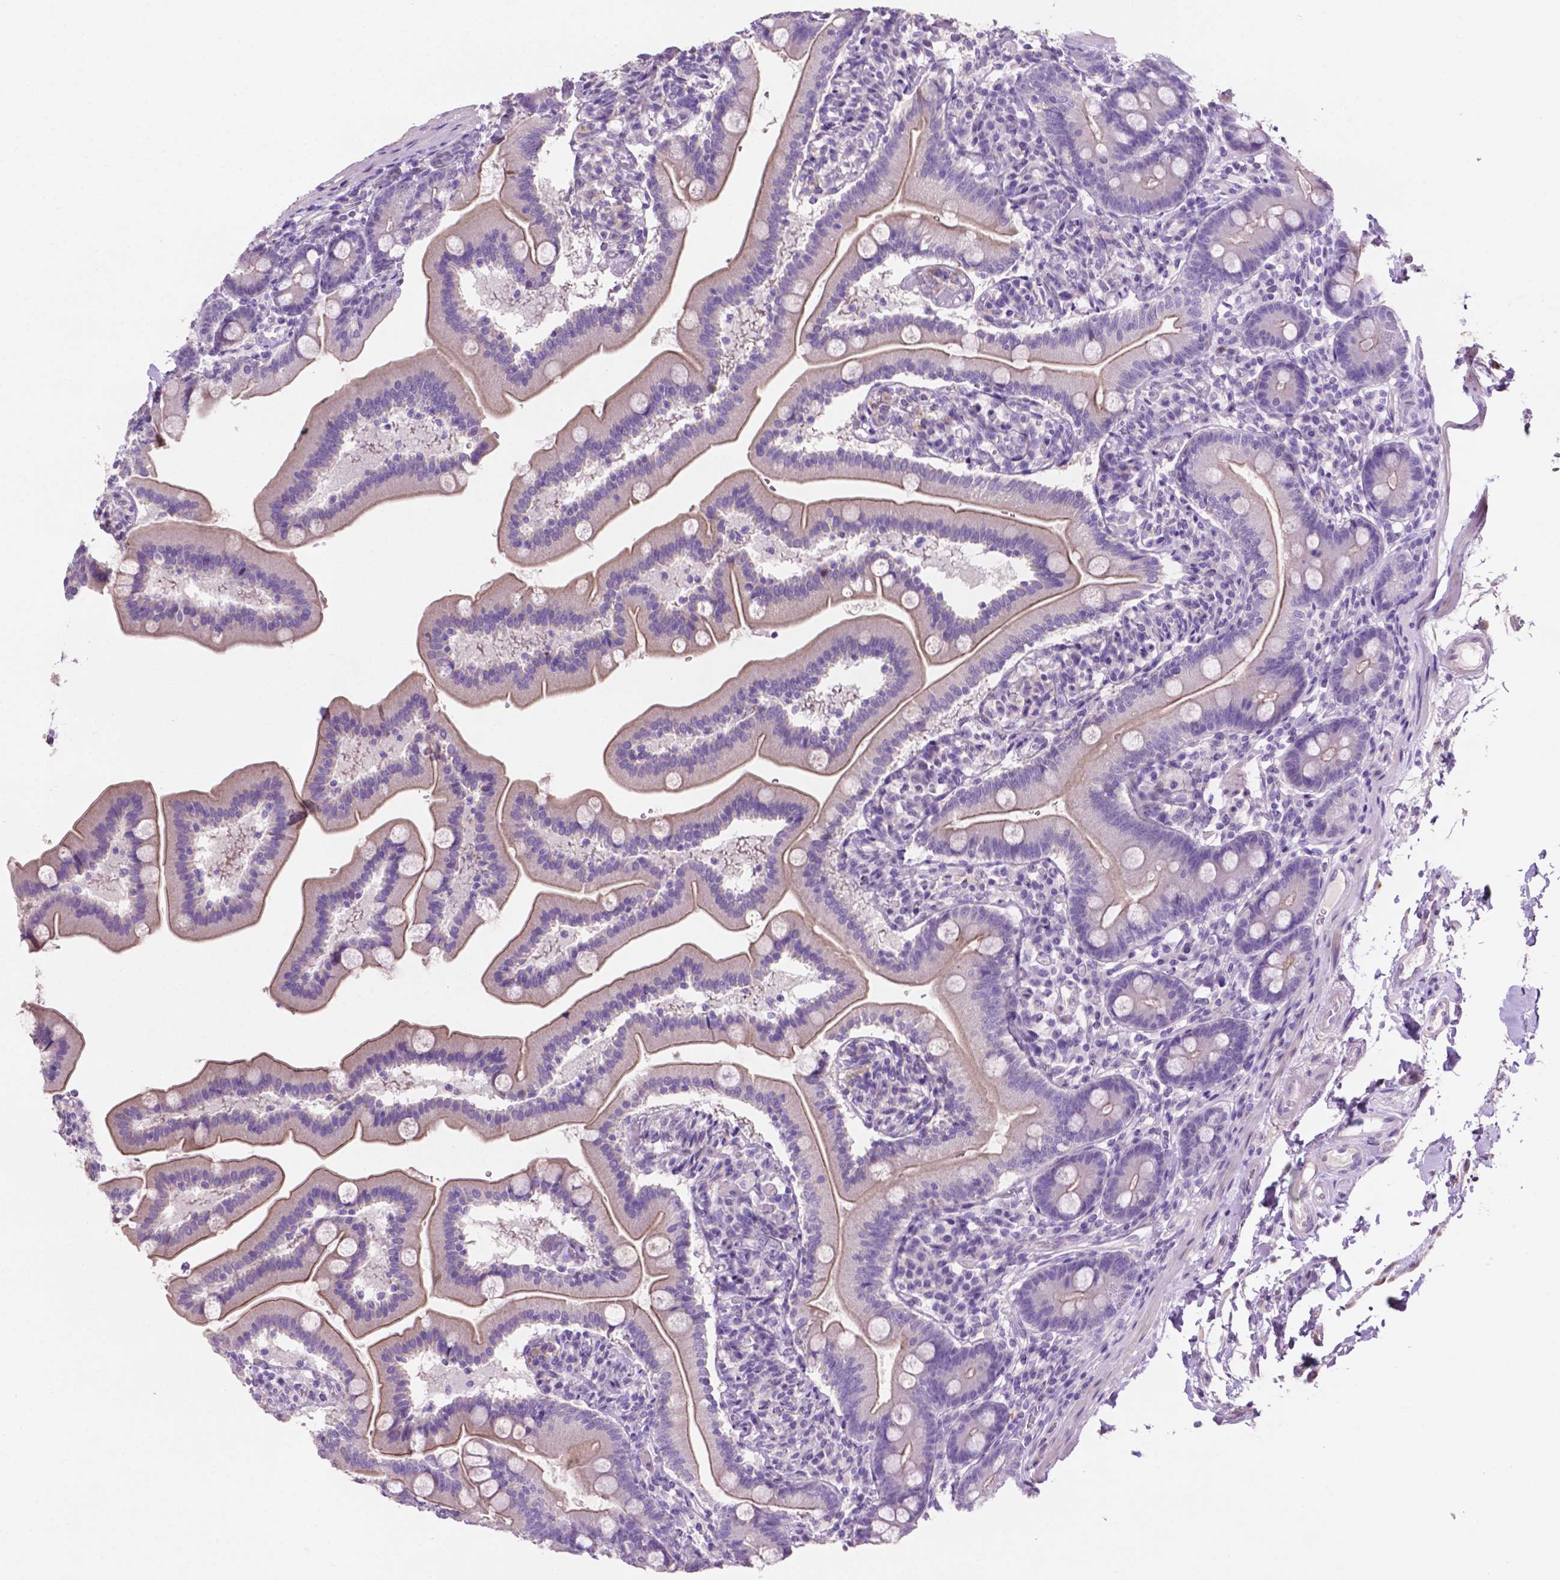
{"staining": {"intensity": "weak", "quantity": "25%-75%", "location": "cytoplasmic/membranous"}, "tissue": "duodenum", "cell_type": "Glandular cells", "image_type": "normal", "snomed": [{"axis": "morphology", "description": "Normal tissue, NOS"}, {"axis": "topography", "description": "Duodenum"}], "caption": "This image demonstrates normal duodenum stained with immunohistochemistry to label a protein in brown. The cytoplasmic/membranous of glandular cells show weak positivity for the protein. Nuclei are counter-stained blue.", "gene": "CLDN17", "patient": {"sex": "female", "age": 67}}